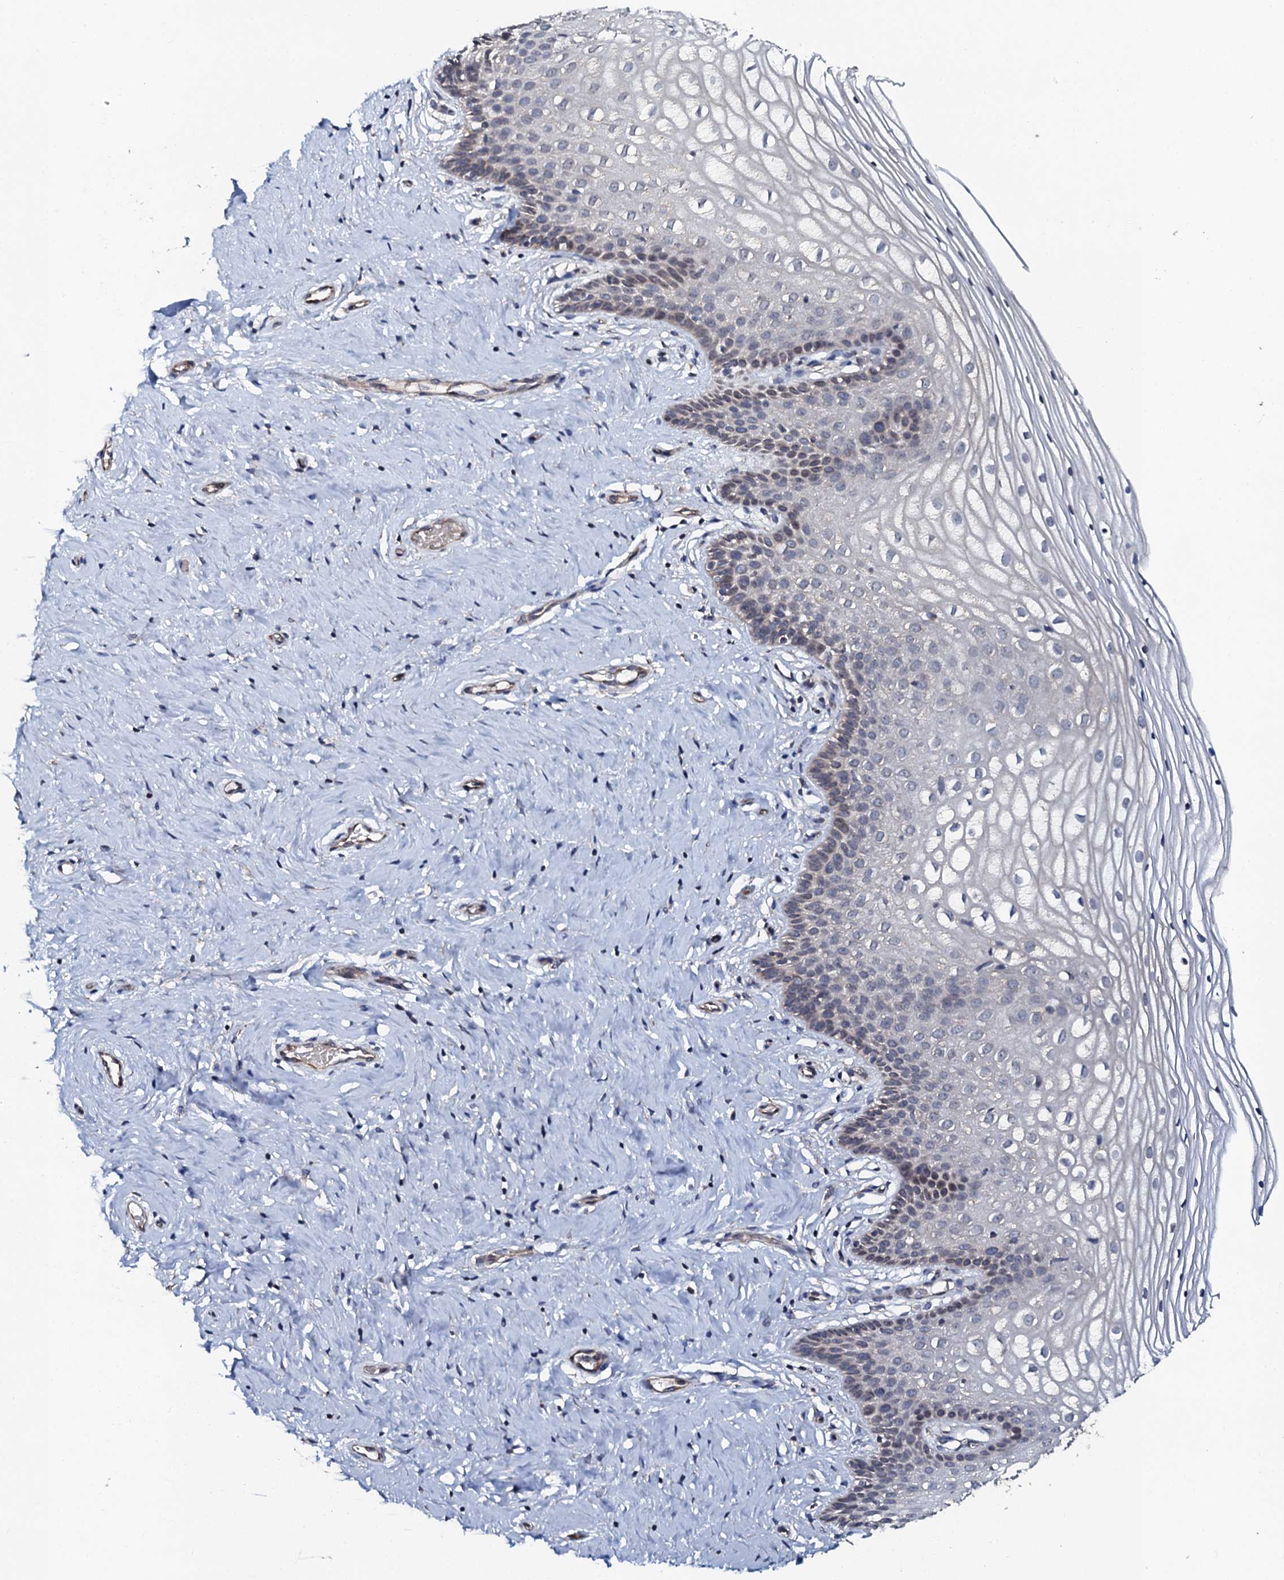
{"staining": {"intensity": "moderate", "quantity": ">75%", "location": "cytoplasmic/membranous"}, "tissue": "cervix", "cell_type": "Glandular cells", "image_type": "normal", "snomed": [{"axis": "morphology", "description": "Normal tissue, NOS"}, {"axis": "topography", "description": "Cervix"}], "caption": "Cervix was stained to show a protein in brown. There is medium levels of moderate cytoplasmic/membranous positivity in approximately >75% of glandular cells. The protein is stained brown, and the nuclei are stained in blue (DAB IHC with brightfield microscopy, high magnification).", "gene": "GLCE", "patient": {"sex": "female", "age": 33}}